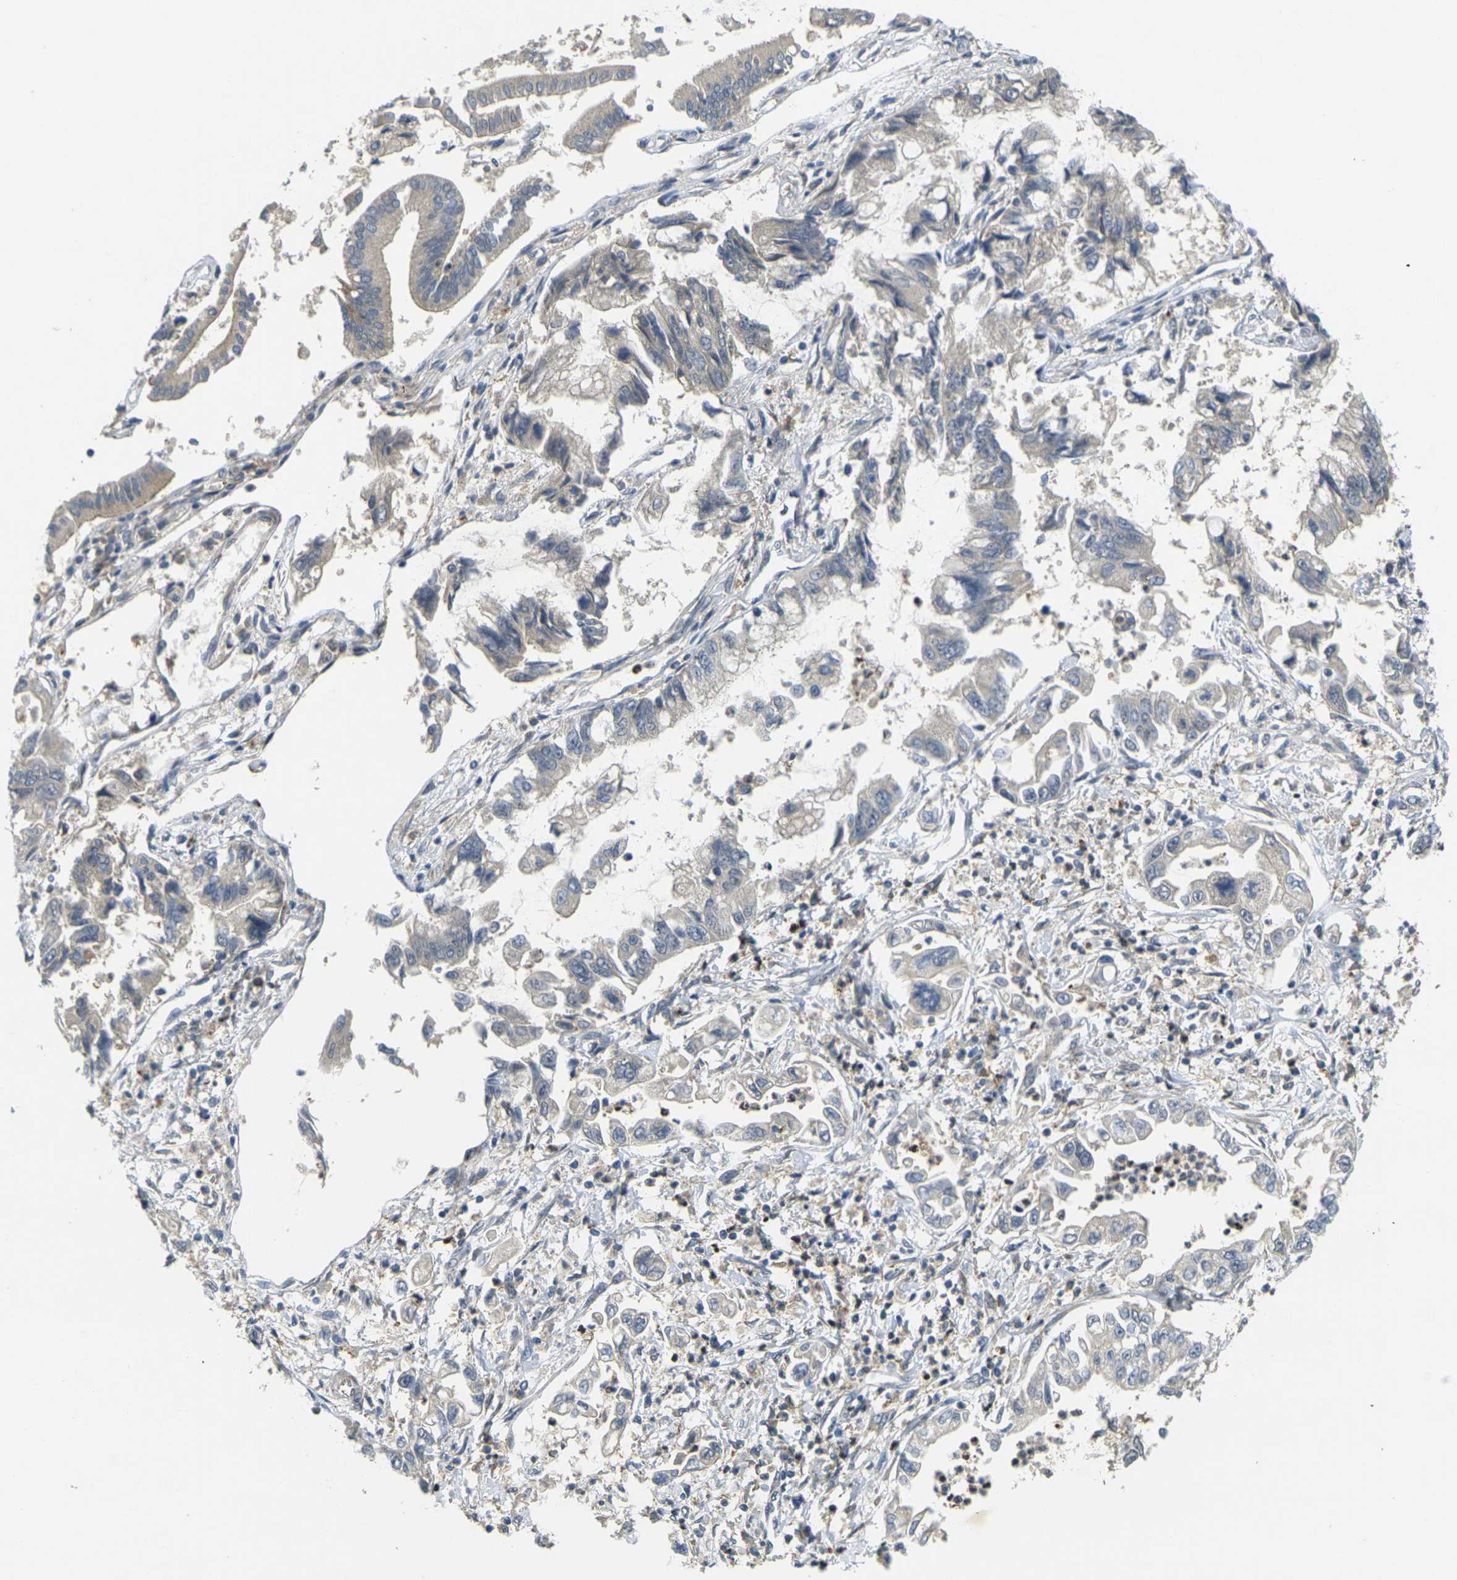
{"staining": {"intensity": "negative", "quantity": "none", "location": "none"}, "tissue": "pancreatic cancer", "cell_type": "Tumor cells", "image_type": "cancer", "snomed": [{"axis": "morphology", "description": "Adenocarcinoma, NOS"}, {"axis": "topography", "description": "Pancreas"}], "caption": "This image is of adenocarcinoma (pancreatic) stained with immunohistochemistry (IHC) to label a protein in brown with the nuclei are counter-stained blue. There is no staining in tumor cells.", "gene": "PIGL", "patient": {"sex": "male", "age": 56}}